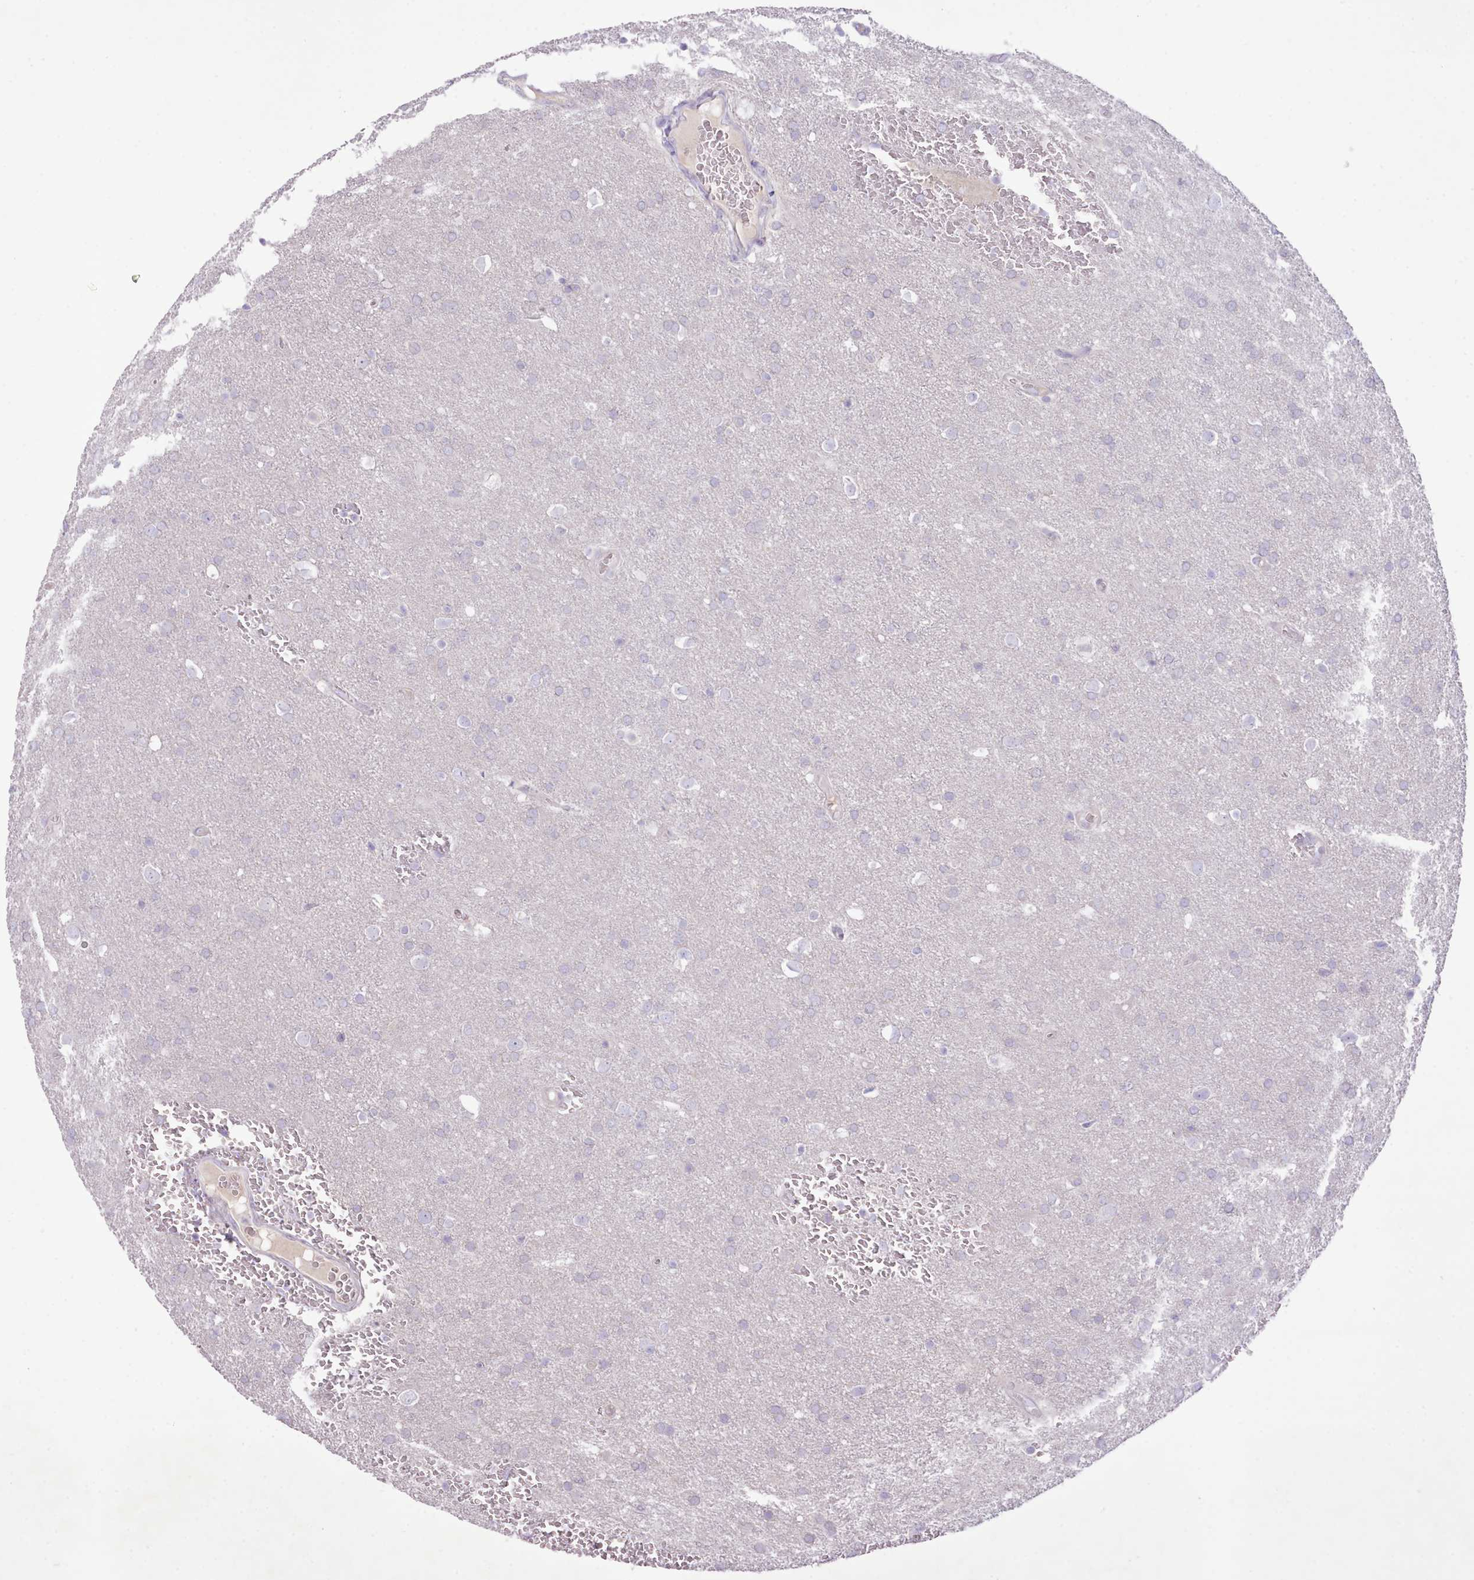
{"staining": {"intensity": "negative", "quantity": "none", "location": "none"}, "tissue": "glioma", "cell_type": "Tumor cells", "image_type": "cancer", "snomed": [{"axis": "morphology", "description": "Glioma, malignant, Low grade"}, {"axis": "topography", "description": "Brain"}], "caption": "Human malignant glioma (low-grade) stained for a protein using IHC shows no staining in tumor cells.", "gene": "CCL1", "patient": {"sex": "female", "age": 32}}